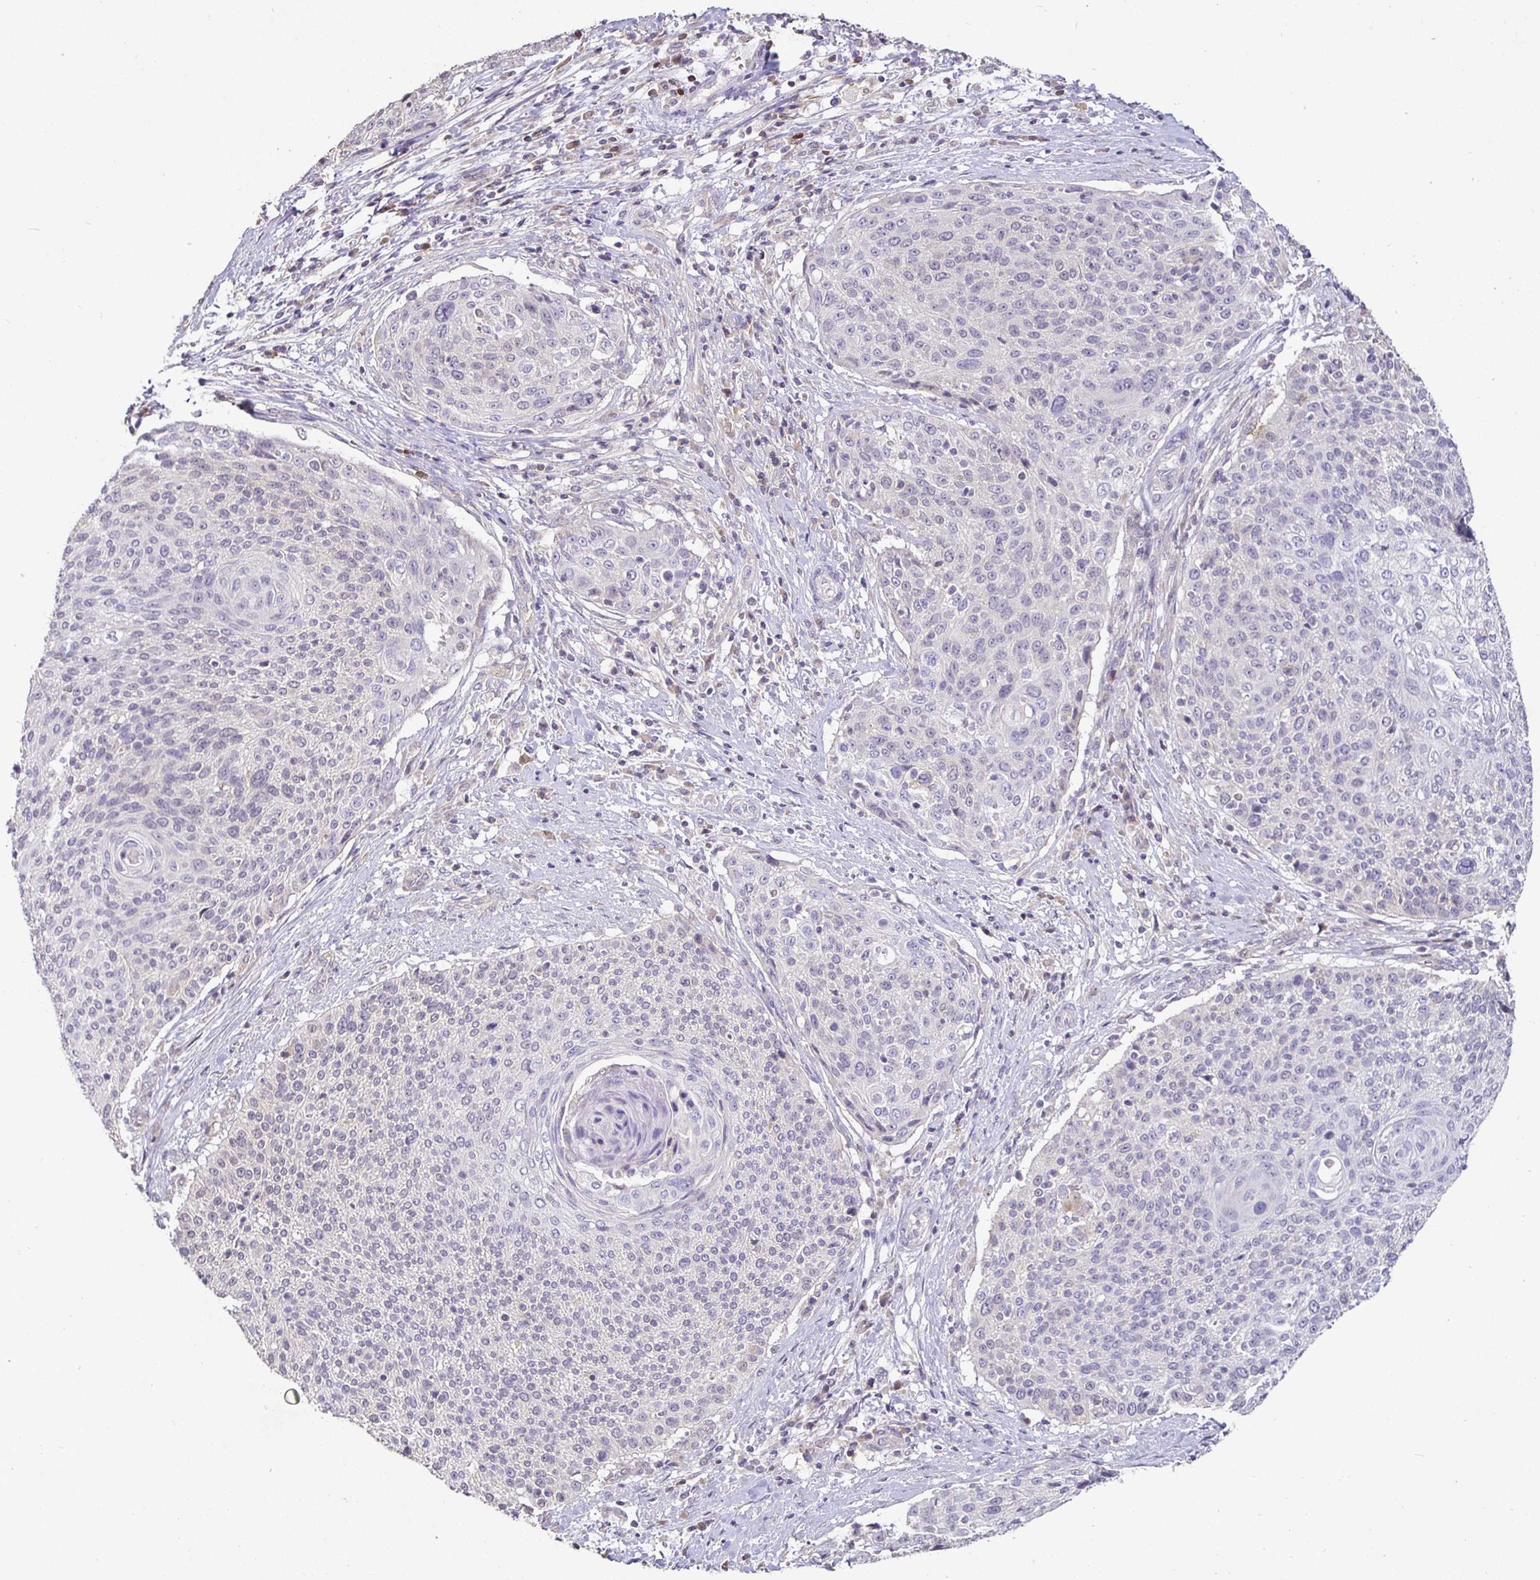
{"staining": {"intensity": "negative", "quantity": "none", "location": "none"}, "tissue": "cervical cancer", "cell_type": "Tumor cells", "image_type": "cancer", "snomed": [{"axis": "morphology", "description": "Squamous cell carcinoma, NOS"}, {"axis": "topography", "description": "Cervix"}], "caption": "The immunohistochemistry (IHC) micrograph has no significant staining in tumor cells of cervical cancer (squamous cell carcinoma) tissue.", "gene": "SHISA4", "patient": {"sex": "female", "age": 31}}